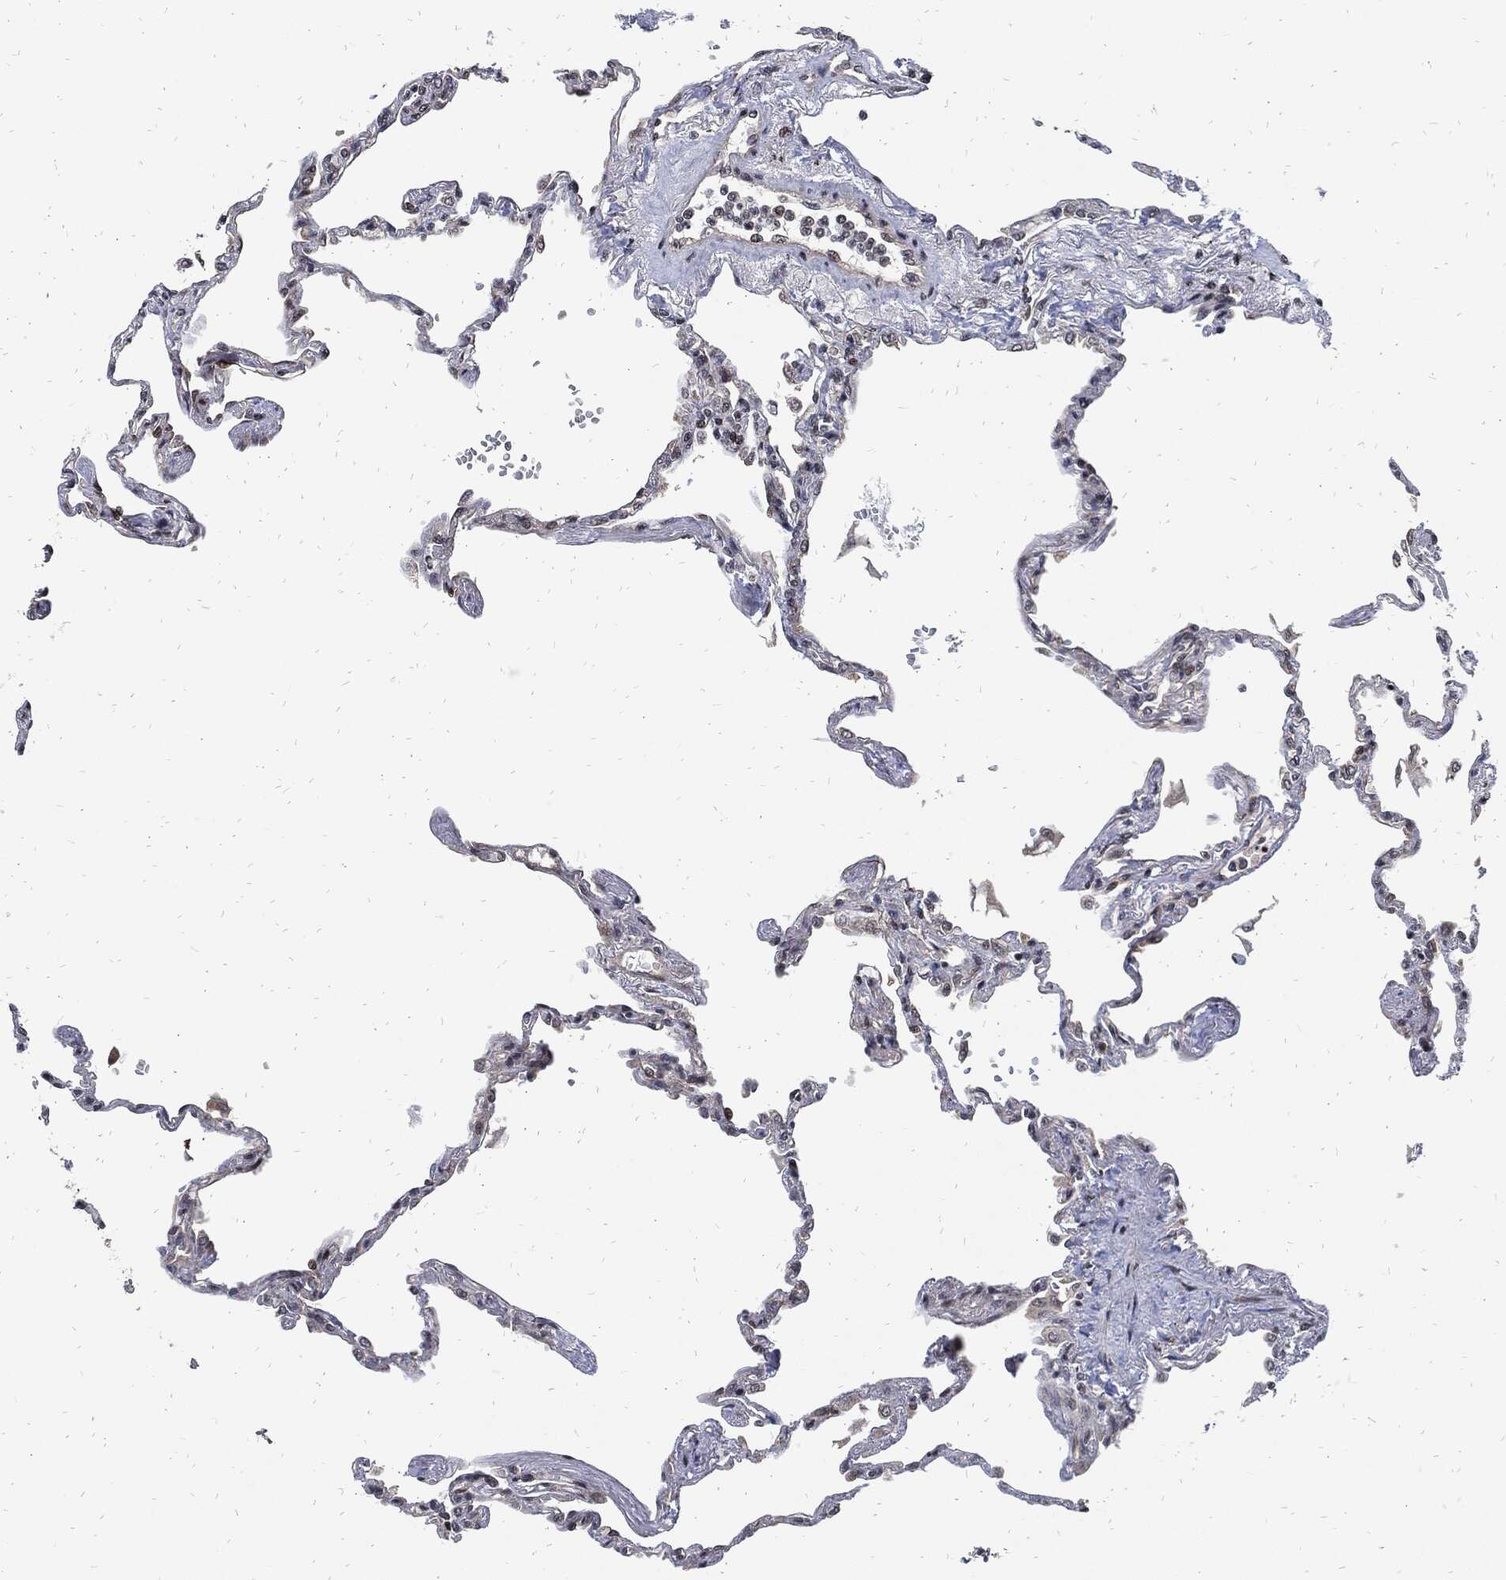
{"staining": {"intensity": "moderate", "quantity": "<25%", "location": "nuclear"}, "tissue": "lung", "cell_type": "Alveolar cells", "image_type": "normal", "snomed": [{"axis": "morphology", "description": "Normal tissue, NOS"}, {"axis": "topography", "description": "Lung"}], "caption": "Immunohistochemical staining of benign lung exhibits <25% levels of moderate nuclear protein staining in about <25% of alveolar cells. Using DAB (3,3'-diaminobenzidine) (brown) and hematoxylin (blue) stains, captured at high magnification using brightfield microscopy.", "gene": "ZNF775", "patient": {"sex": "male", "age": 78}}